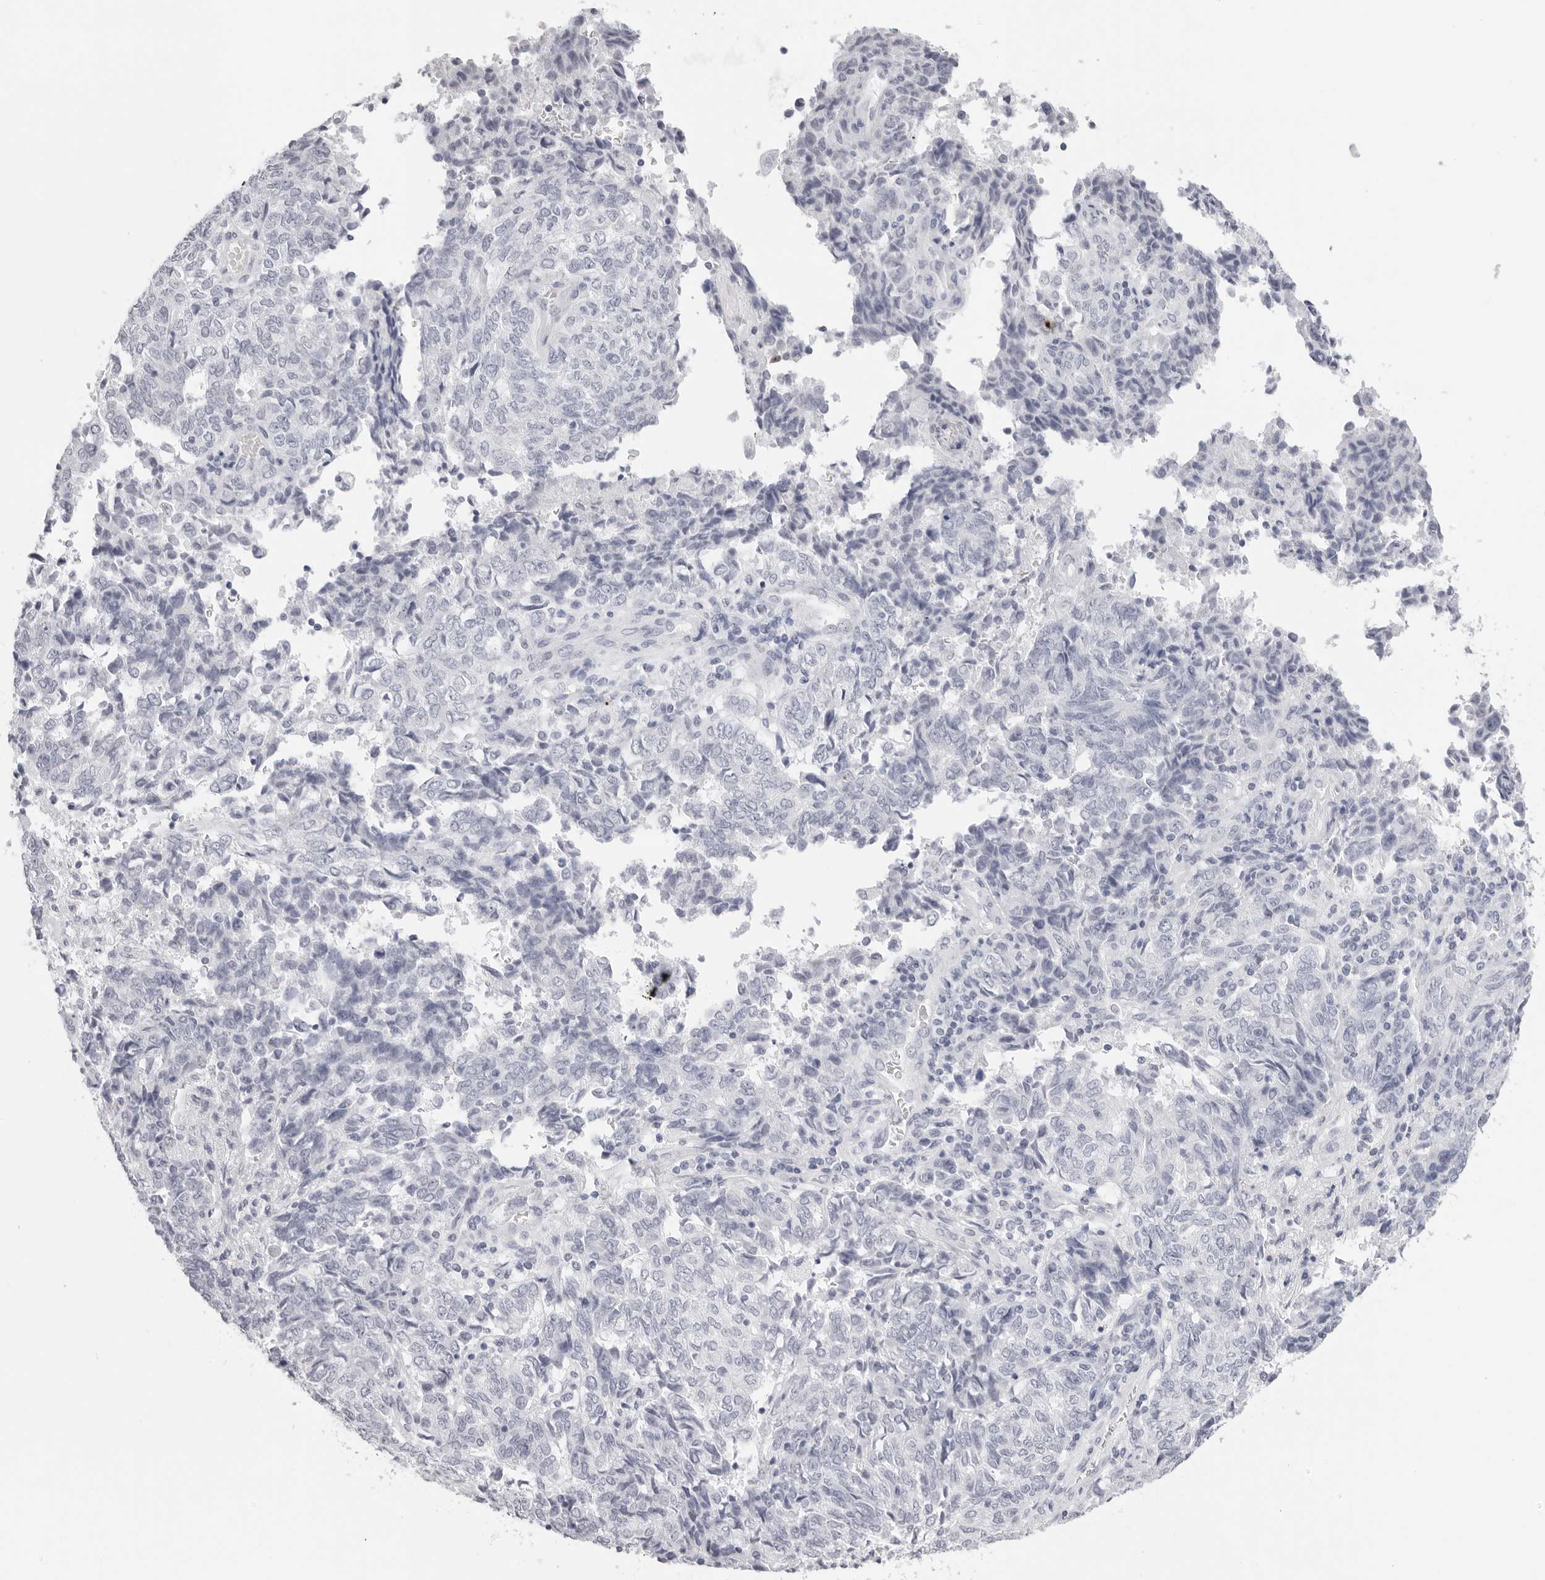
{"staining": {"intensity": "negative", "quantity": "none", "location": "none"}, "tissue": "endometrial cancer", "cell_type": "Tumor cells", "image_type": "cancer", "snomed": [{"axis": "morphology", "description": "Adenocarcinoma, NOS"}, {"axis": "topography", "description": "Endometrium"}], "caption": "Endometrial cancer stained for a protein using IHC shows no positivity tumor cells.", "gene": "CST5", "patient": {"sex": "female", "age": 80}}